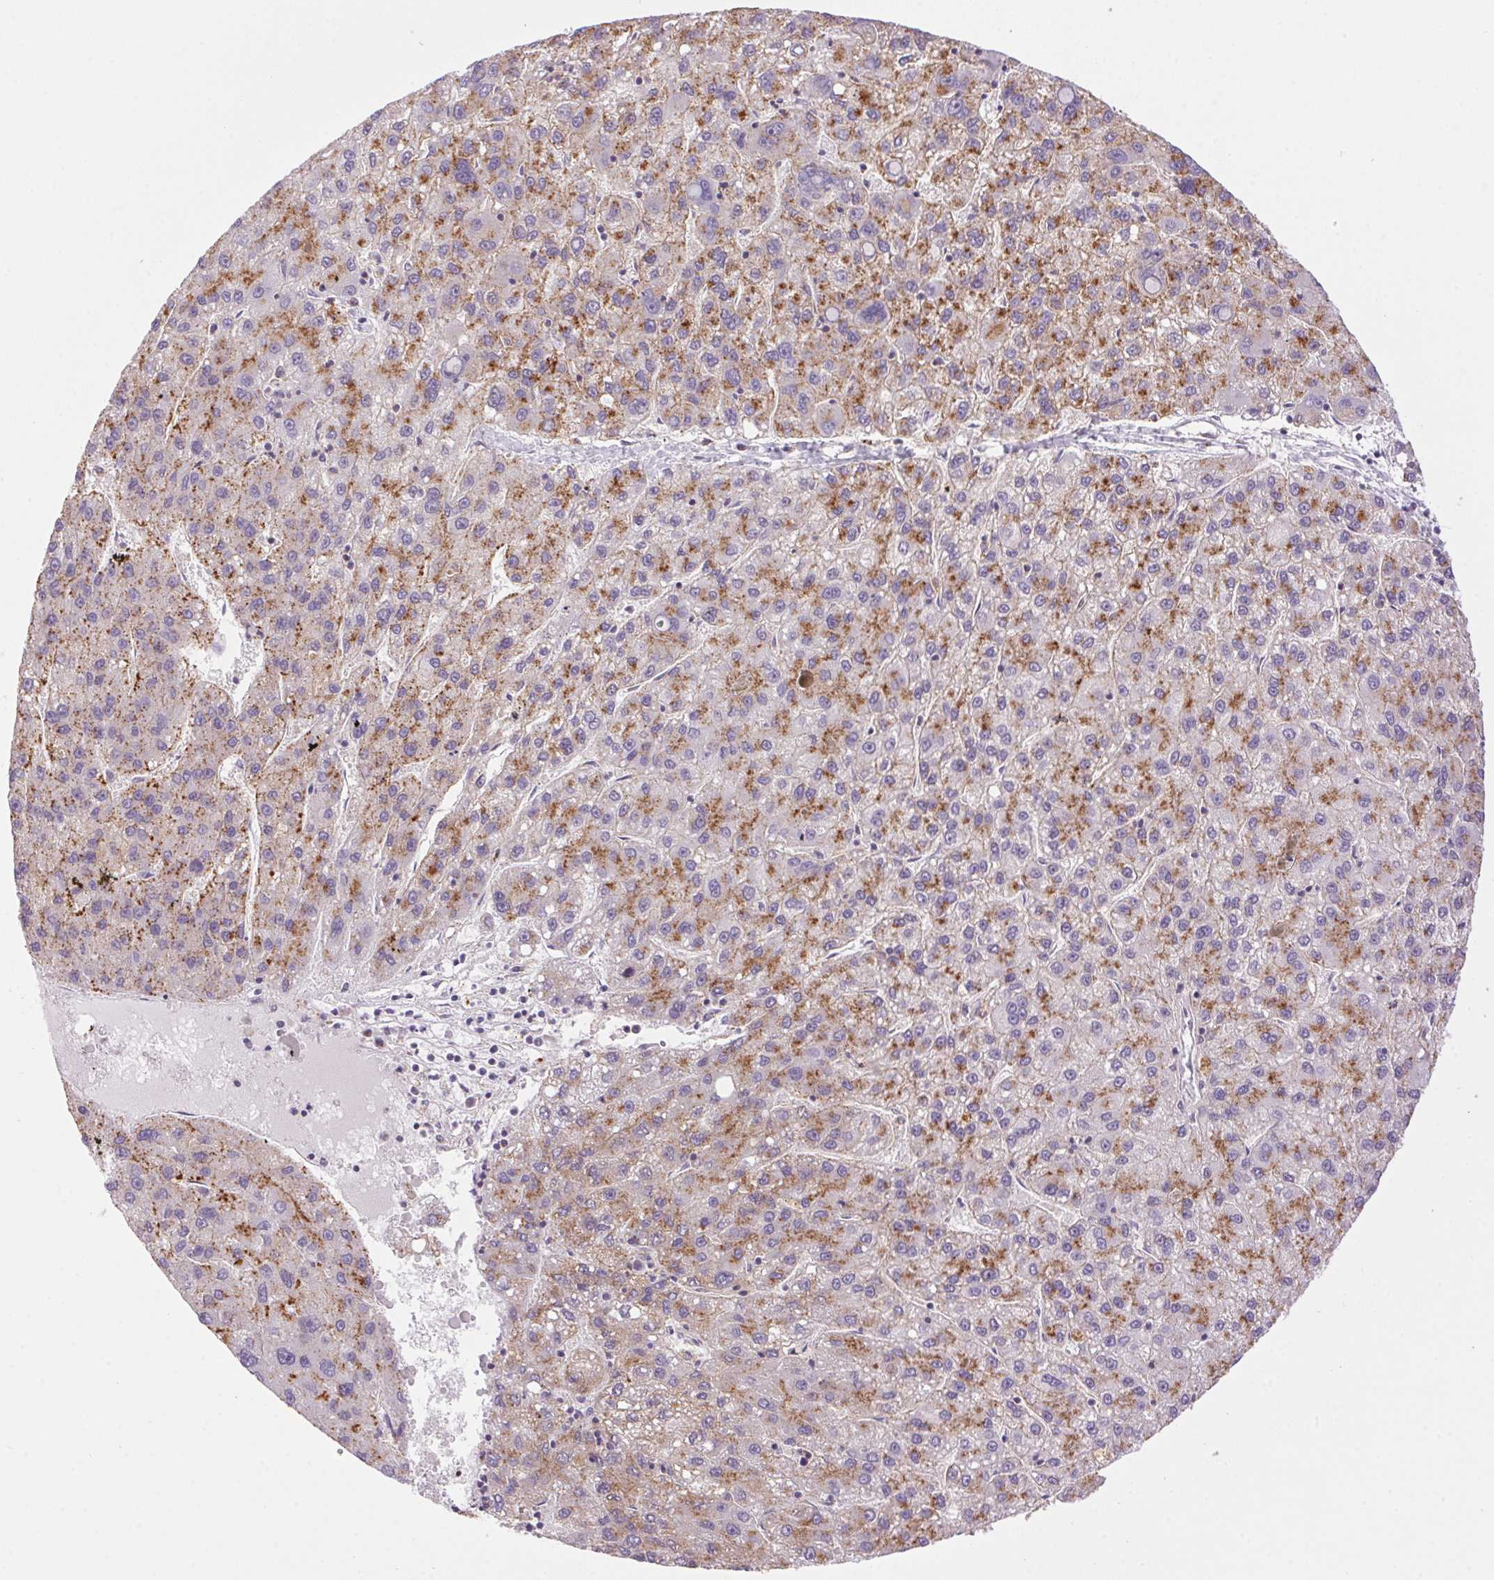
{"staining": {"intensity": "moderate", "quantity": "<25%", "location": "cytoplasmic/membranous"}, "tissue": "liver cancer", "cell_type": "Tumor cells", "image_type": "cancer", "snomed": [{"axis": "morphology", "description": "Carcinoma, Hepatocellular, NOS"}, {"axis": "topography", "description": "Liver"}], "caption": "Moderate cytoplasmic/membranous protein expression is appreciated in about <25% of tumor cells in liver cancer.", "gene": "SMIM13", "patient": {"sex": "female", "age": 82}}